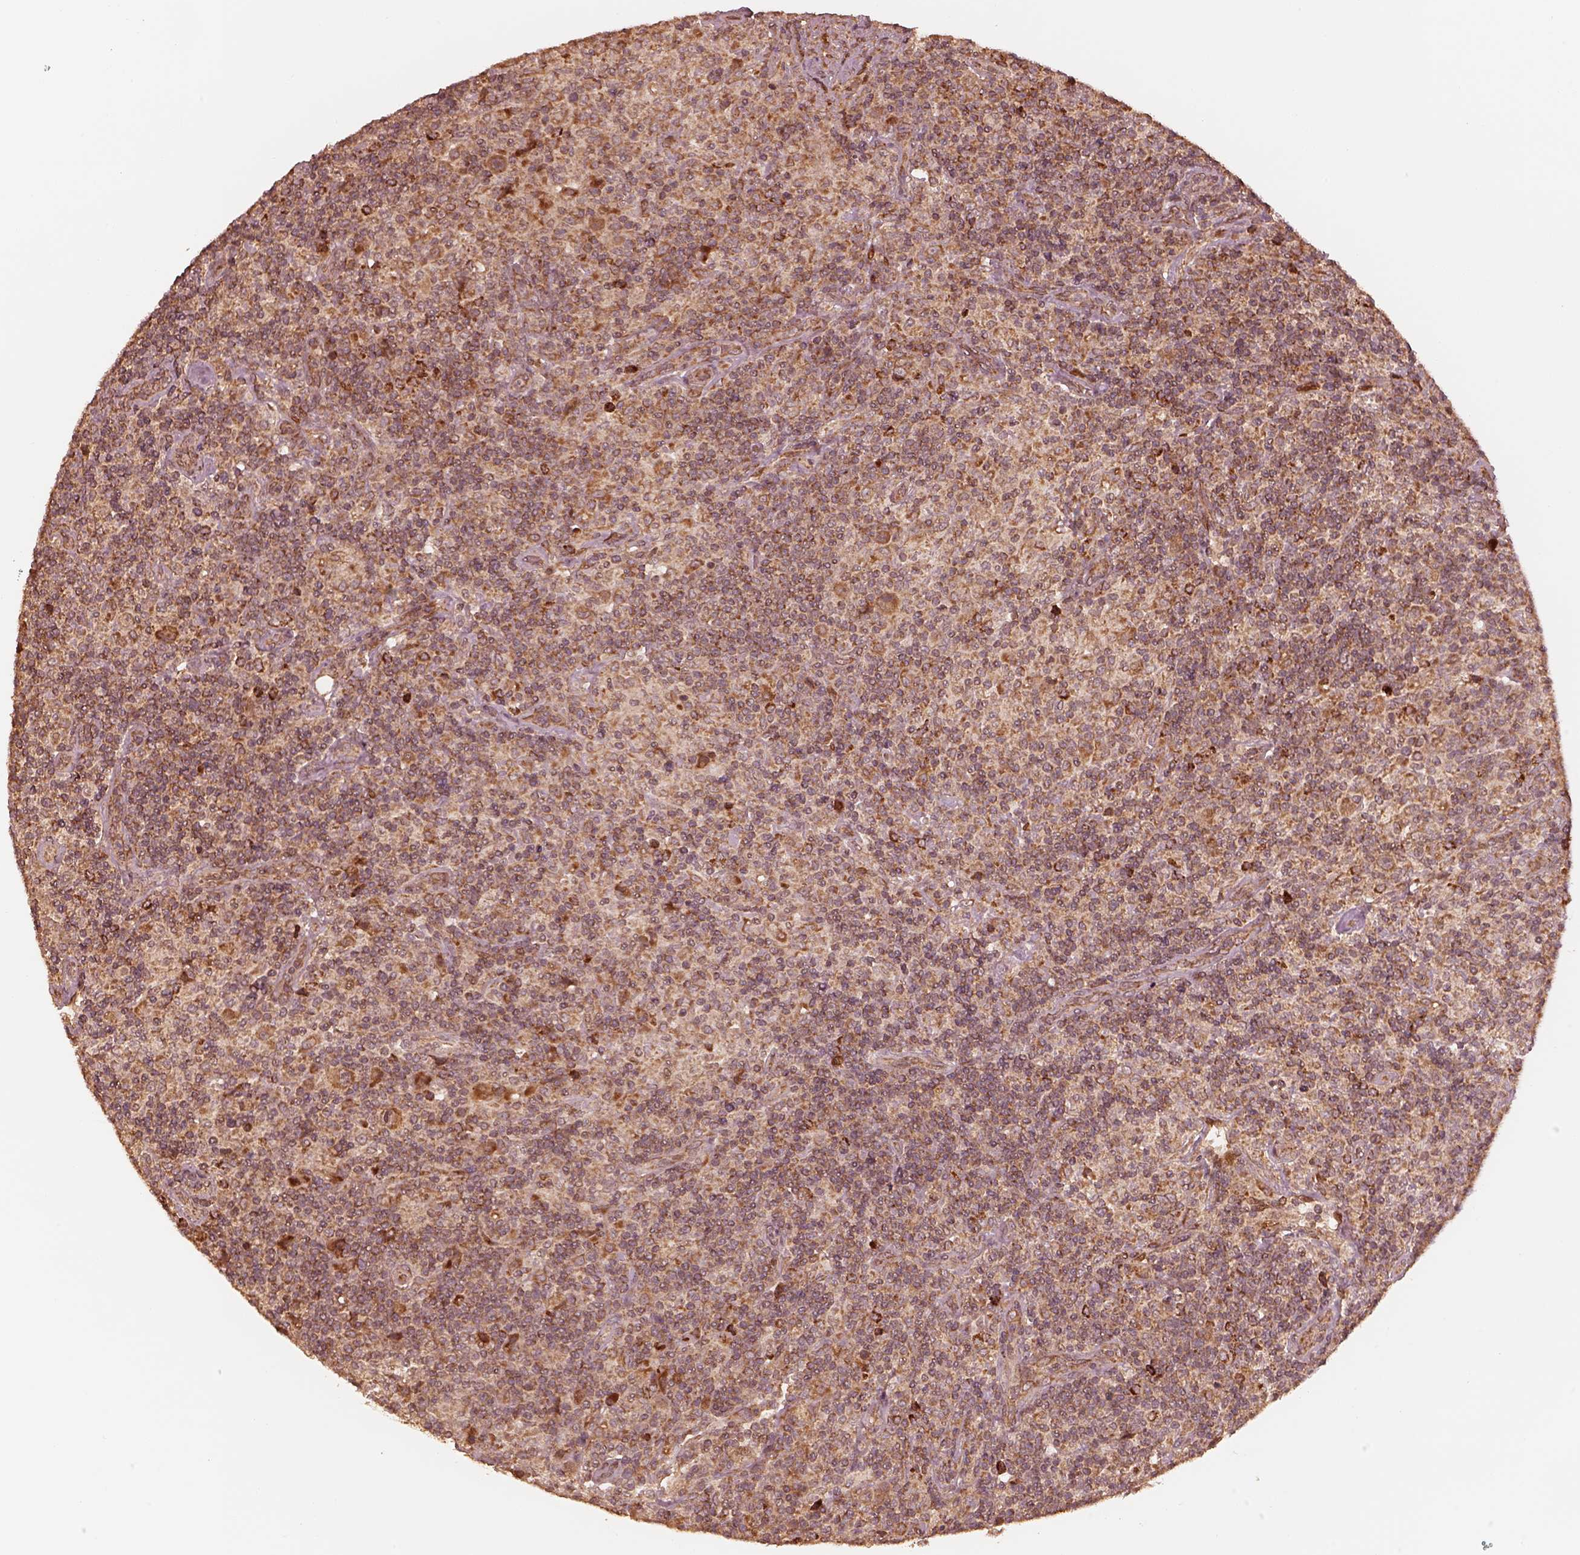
{"staining": {"intensity": "moderate", "quantity": ">75%", "location": "cytoplasmic/membranous"}, "tissue": "lymphoma", "cell_type": "Tumor cells", "image_type": "cancer", "snomed": [{"axis": "morphology", "description": "Hodgkin's disease, NOS"}, {"axis": "topography", "description": "Lymph node"}], "caption": "A high-resolution photomicrograph shows immunohistochemistry (IHC) staining of Hodgkin's disease, which exhibits moderate cytoplasmic/membranous staining in approximately >75% of tumor cells. Ihc stains the protein in brown and the nuclei are stained blue.", "gene": "DNAJC25", "patient": {"sex": "male", "age": 70}}